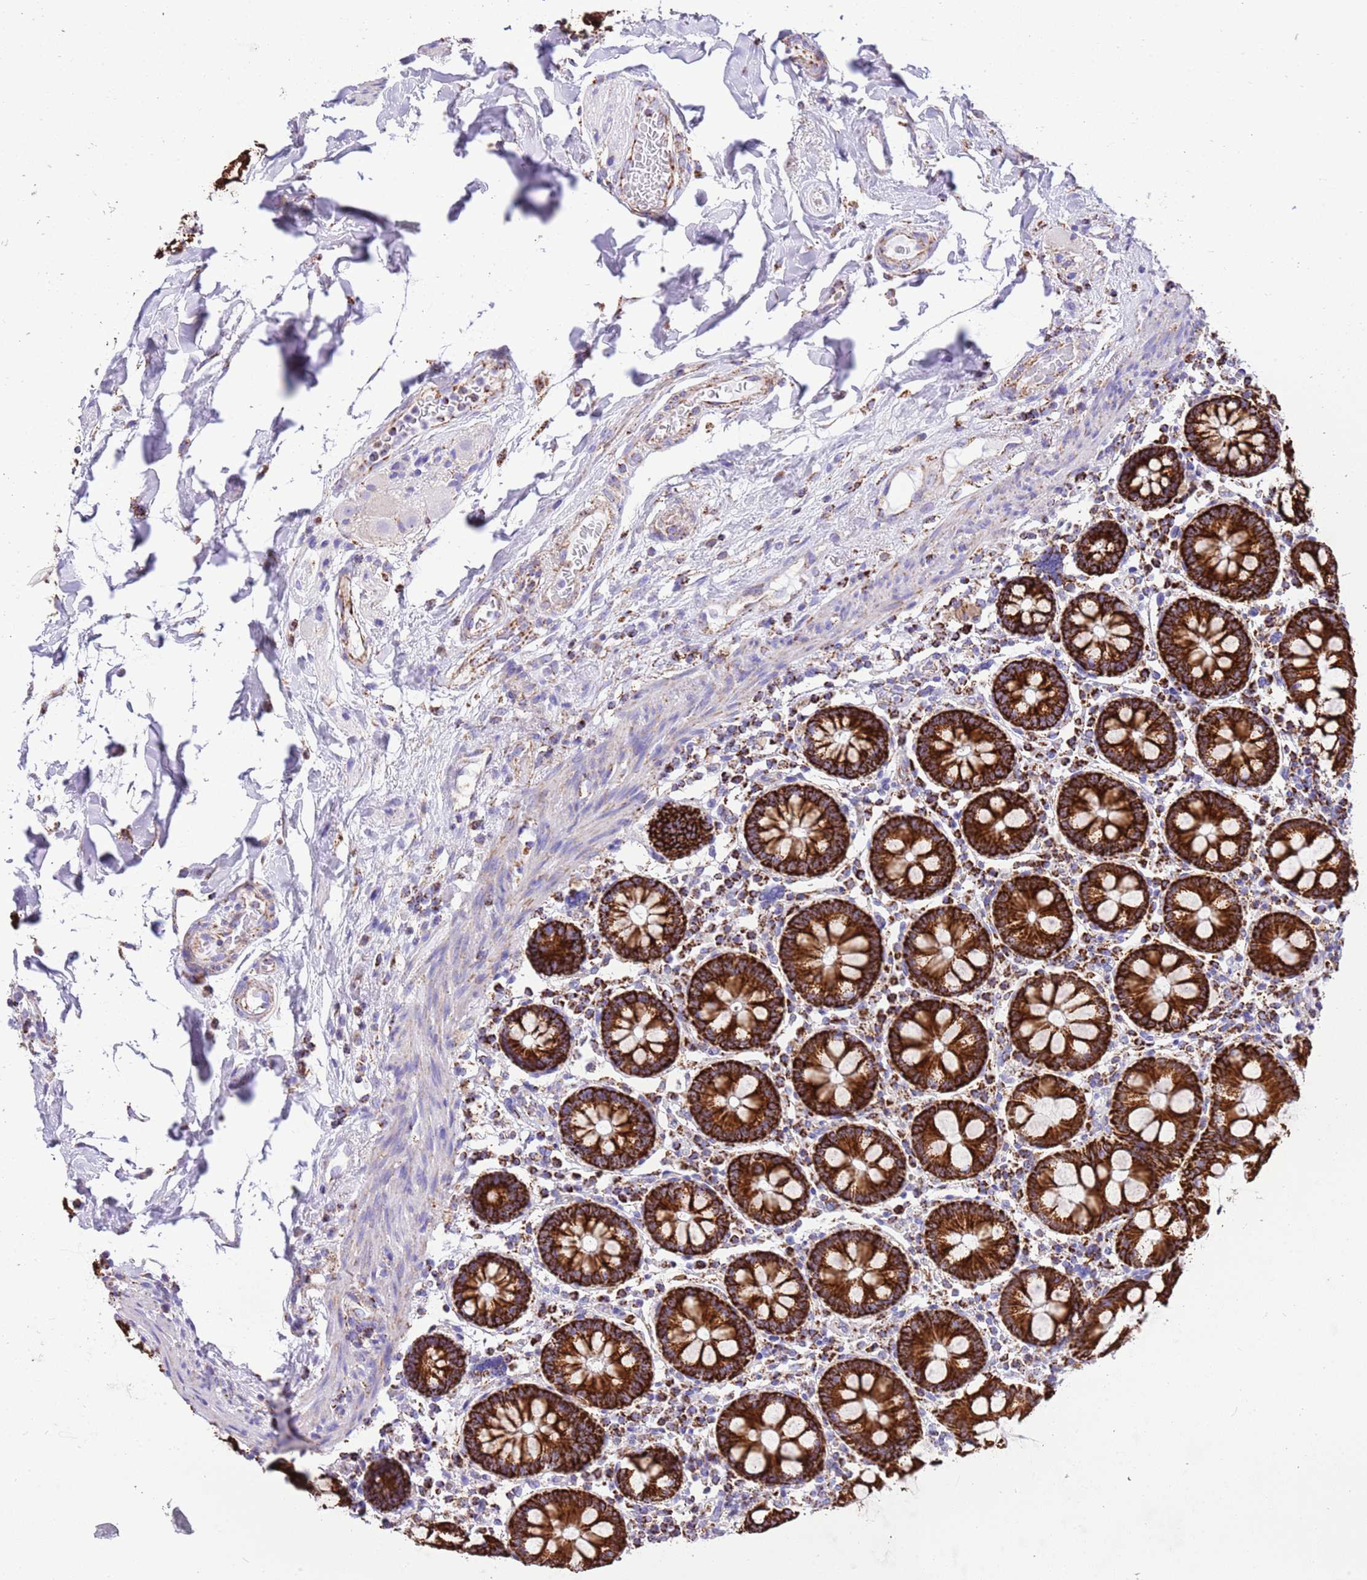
{"staining": {"intensity": "weak", "quantity": "25%-75%", "location": "cytoplasmic/membranous"}, "tissue": "colon", "cell_type": "Endothelial cells", "image_type": "normal", "snomed": [{"axis": "morphology", "description": "Normal tissue, NOS"}, {"axis": "topography", "description": "Colon"}], "caption": "The immunohistochemical stain highlights weak cytoplasmic/membranous positivity in endothelial cells of benign colon. (DAB IHC with brightfield microscopy, high magnification).", "gene": "SUCLG2", "patient": {"sex": "female", "age": 79}}